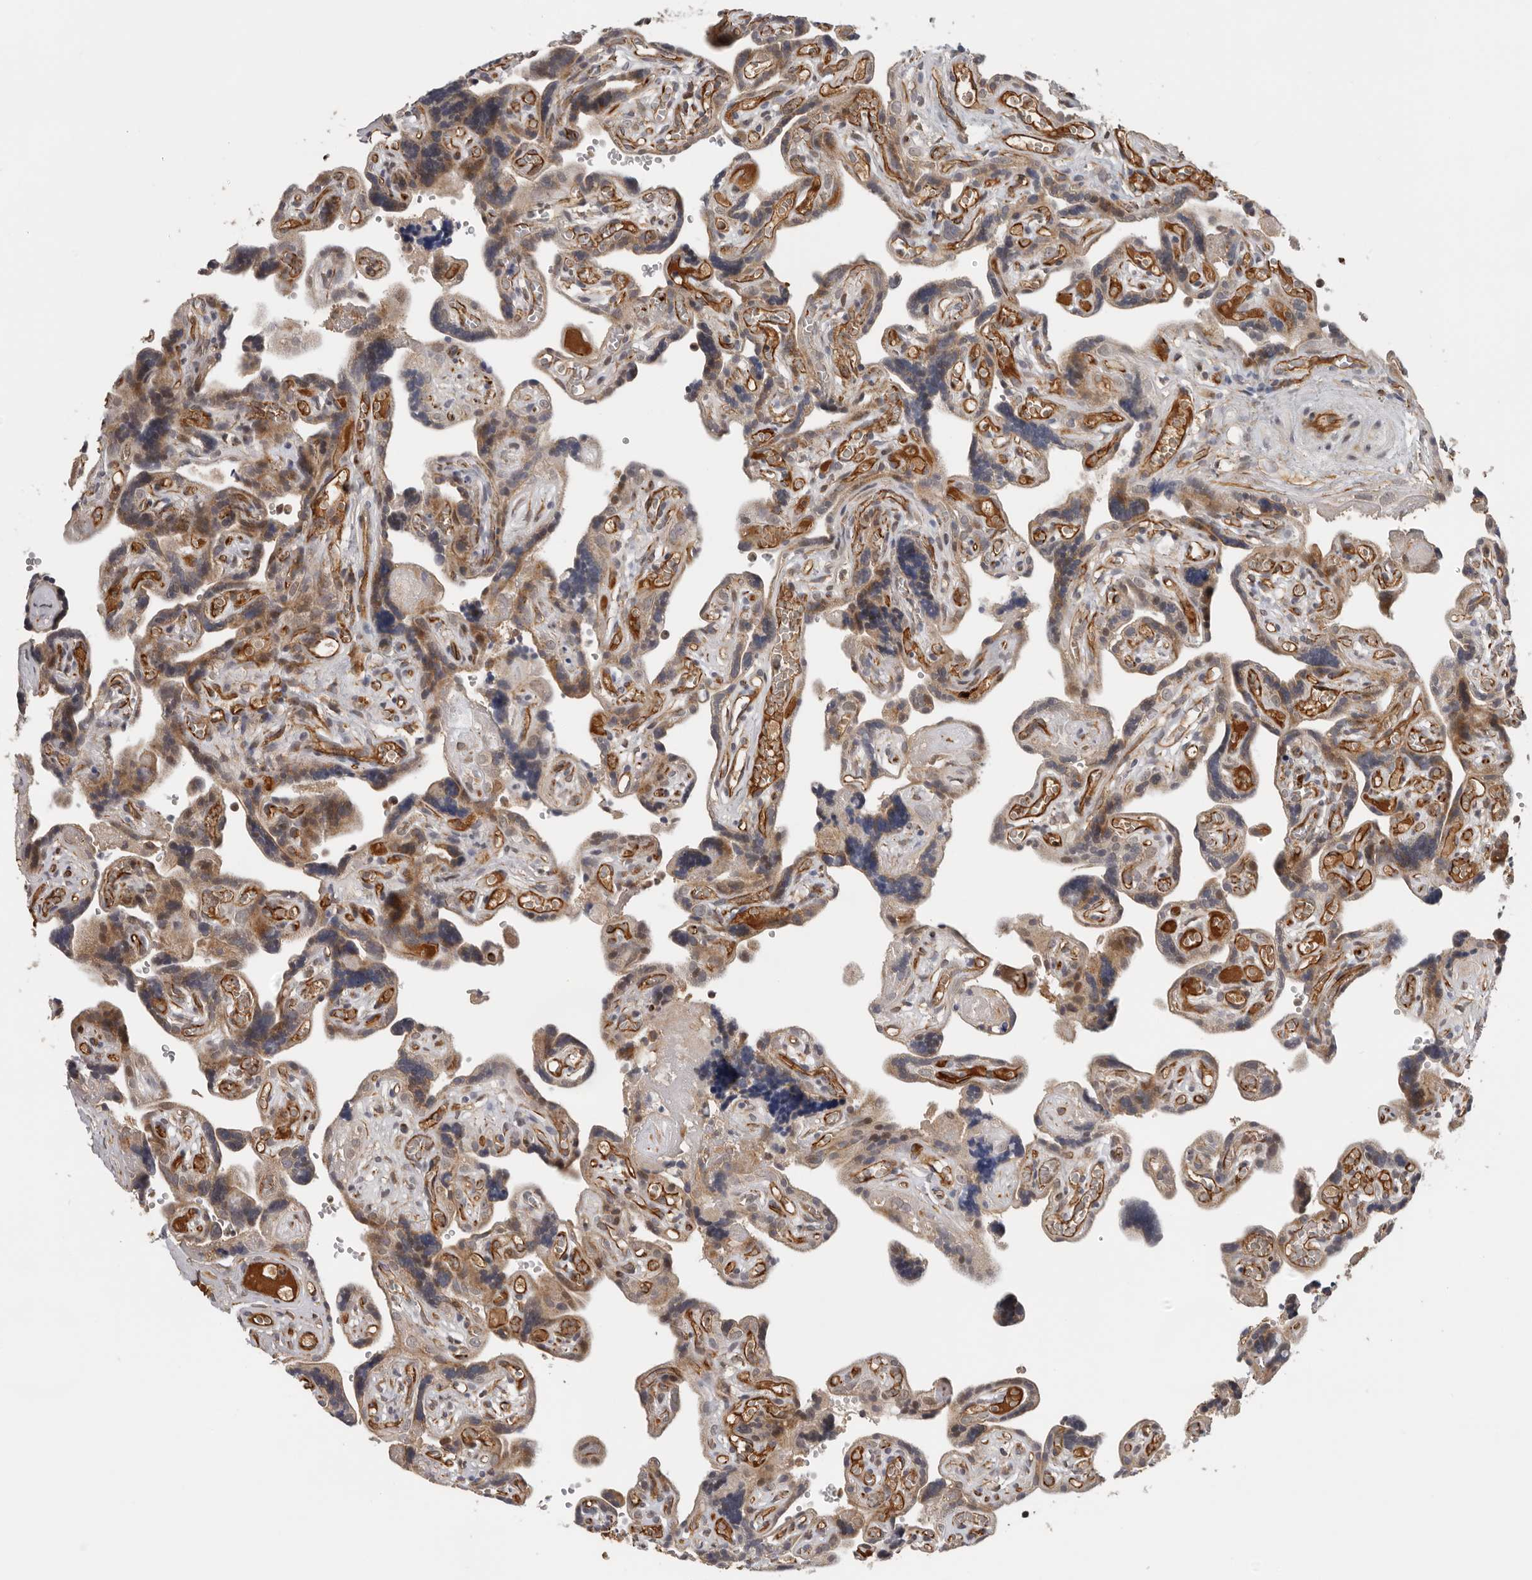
{"staining": {"intensity": "moderate", "quantity": ">75%", "location": "cytoplasmic/membranous"}, "tissue": "placenta", "cell_type": "Trophoblastic cells", "image_type": "normal", "snomed": [{"axis": "morphology", "description": "Normal tissue, NOS"}, {"axis": "topography", "description": "Placenta"}], "caption": "Placenta stained with DAB (3,3'-diaminobenzidine) immunohistochemistry reveals medium levels of moderate cytoplasmic/membranous positivity in approximately >75% of trophoblastic cells.", "gene": "RNF157", "patient": {"sex": "female", "age": 30}}